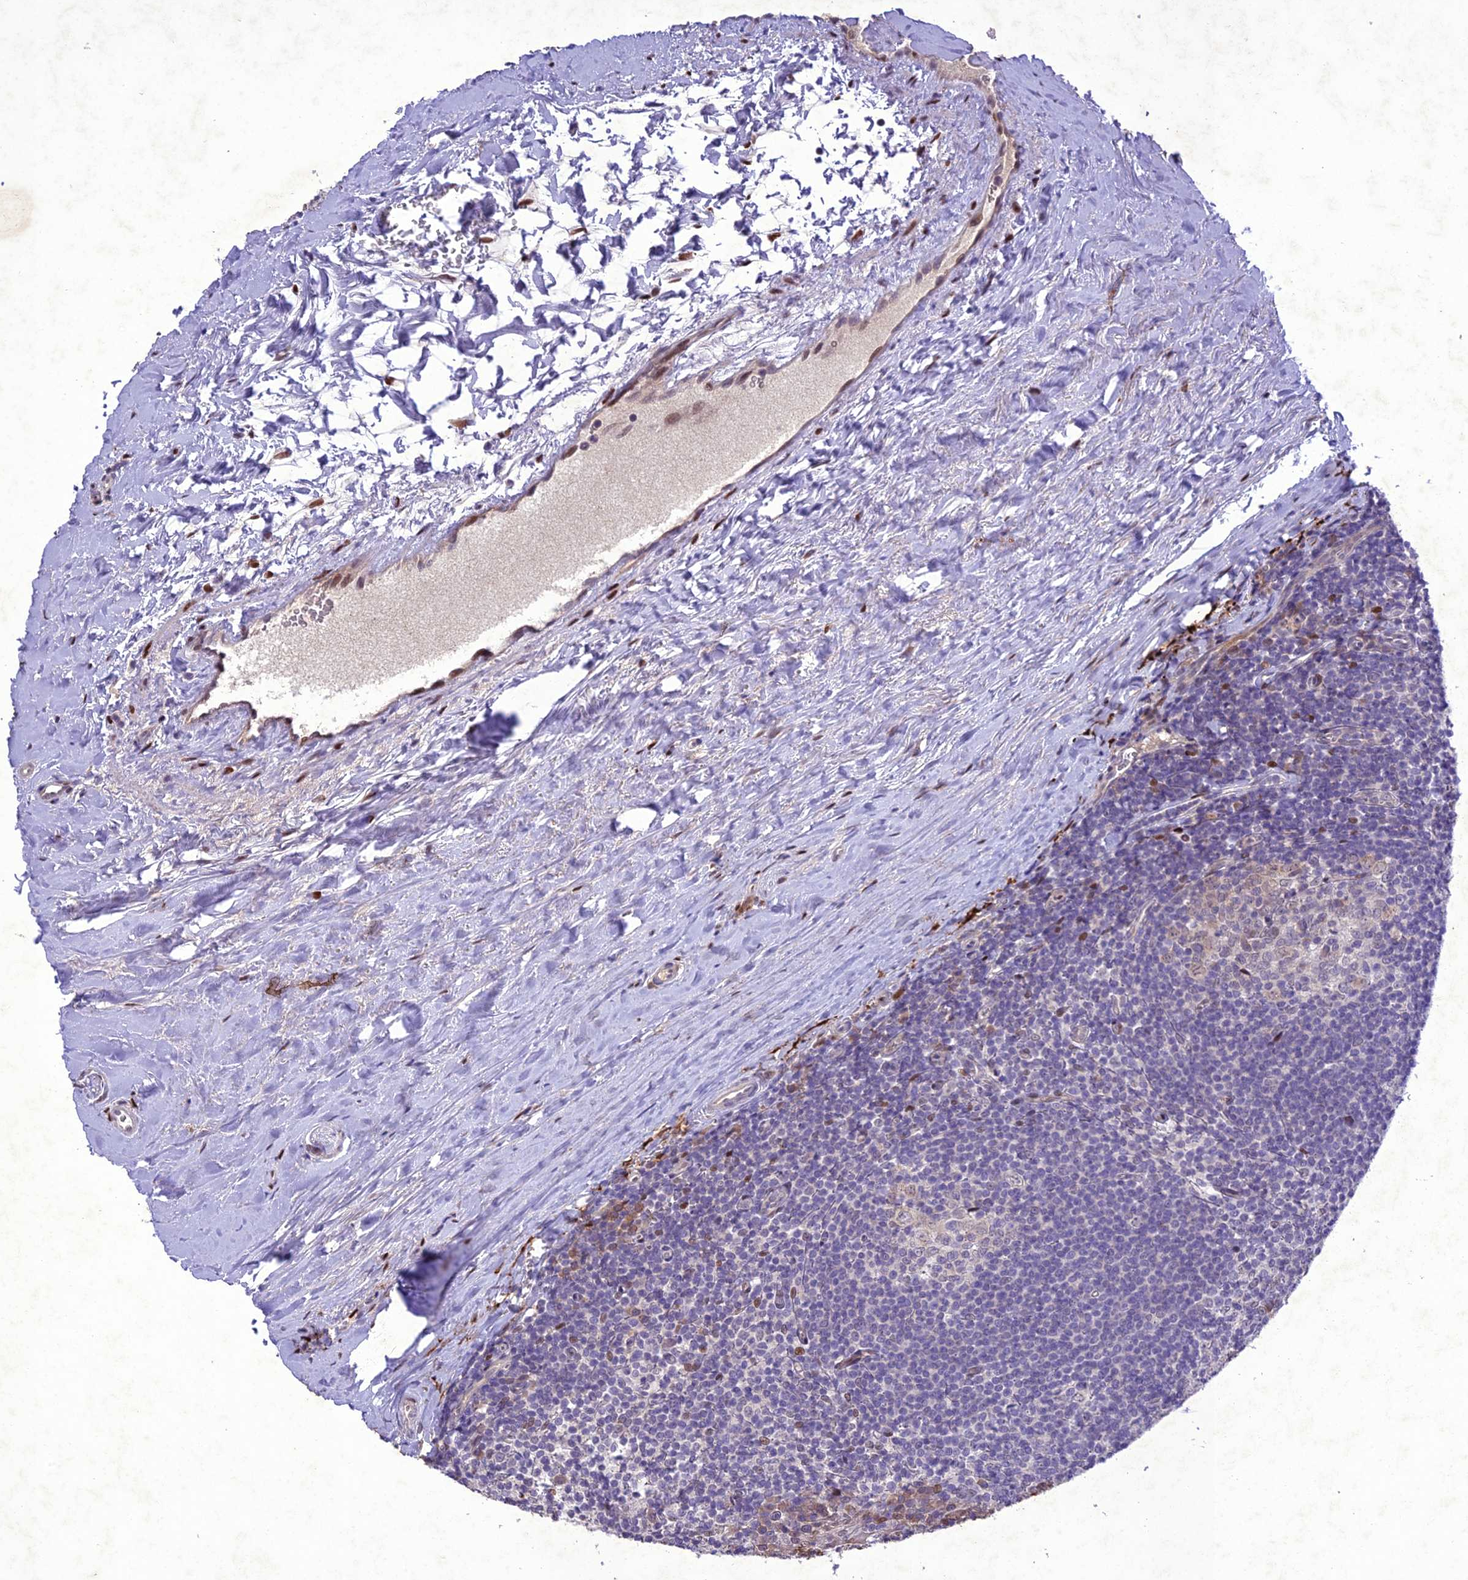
{"staining": {"intensity": "negative", "quantity": "none", "location": "none"}, "tissue": "tonsil", "cell_type": "Germinal center cells", "image_type": "normal", "snomed": [{"axis": "morphology", "description": "Normal tissue, NOS"}, {"axis": "topography", "description": "Tonsil"}], "caption": "Protein analysis of unremarkable tonsil exhibits no significant staining in germinal center cells. The staining is performed using DAB (3,3'-diaminobenzidine) brown chromogen with nuclei counter-stained in using hematoxylin.", "gene": "ANKRD52", "patient": {"sex": "male", "age": 27}}